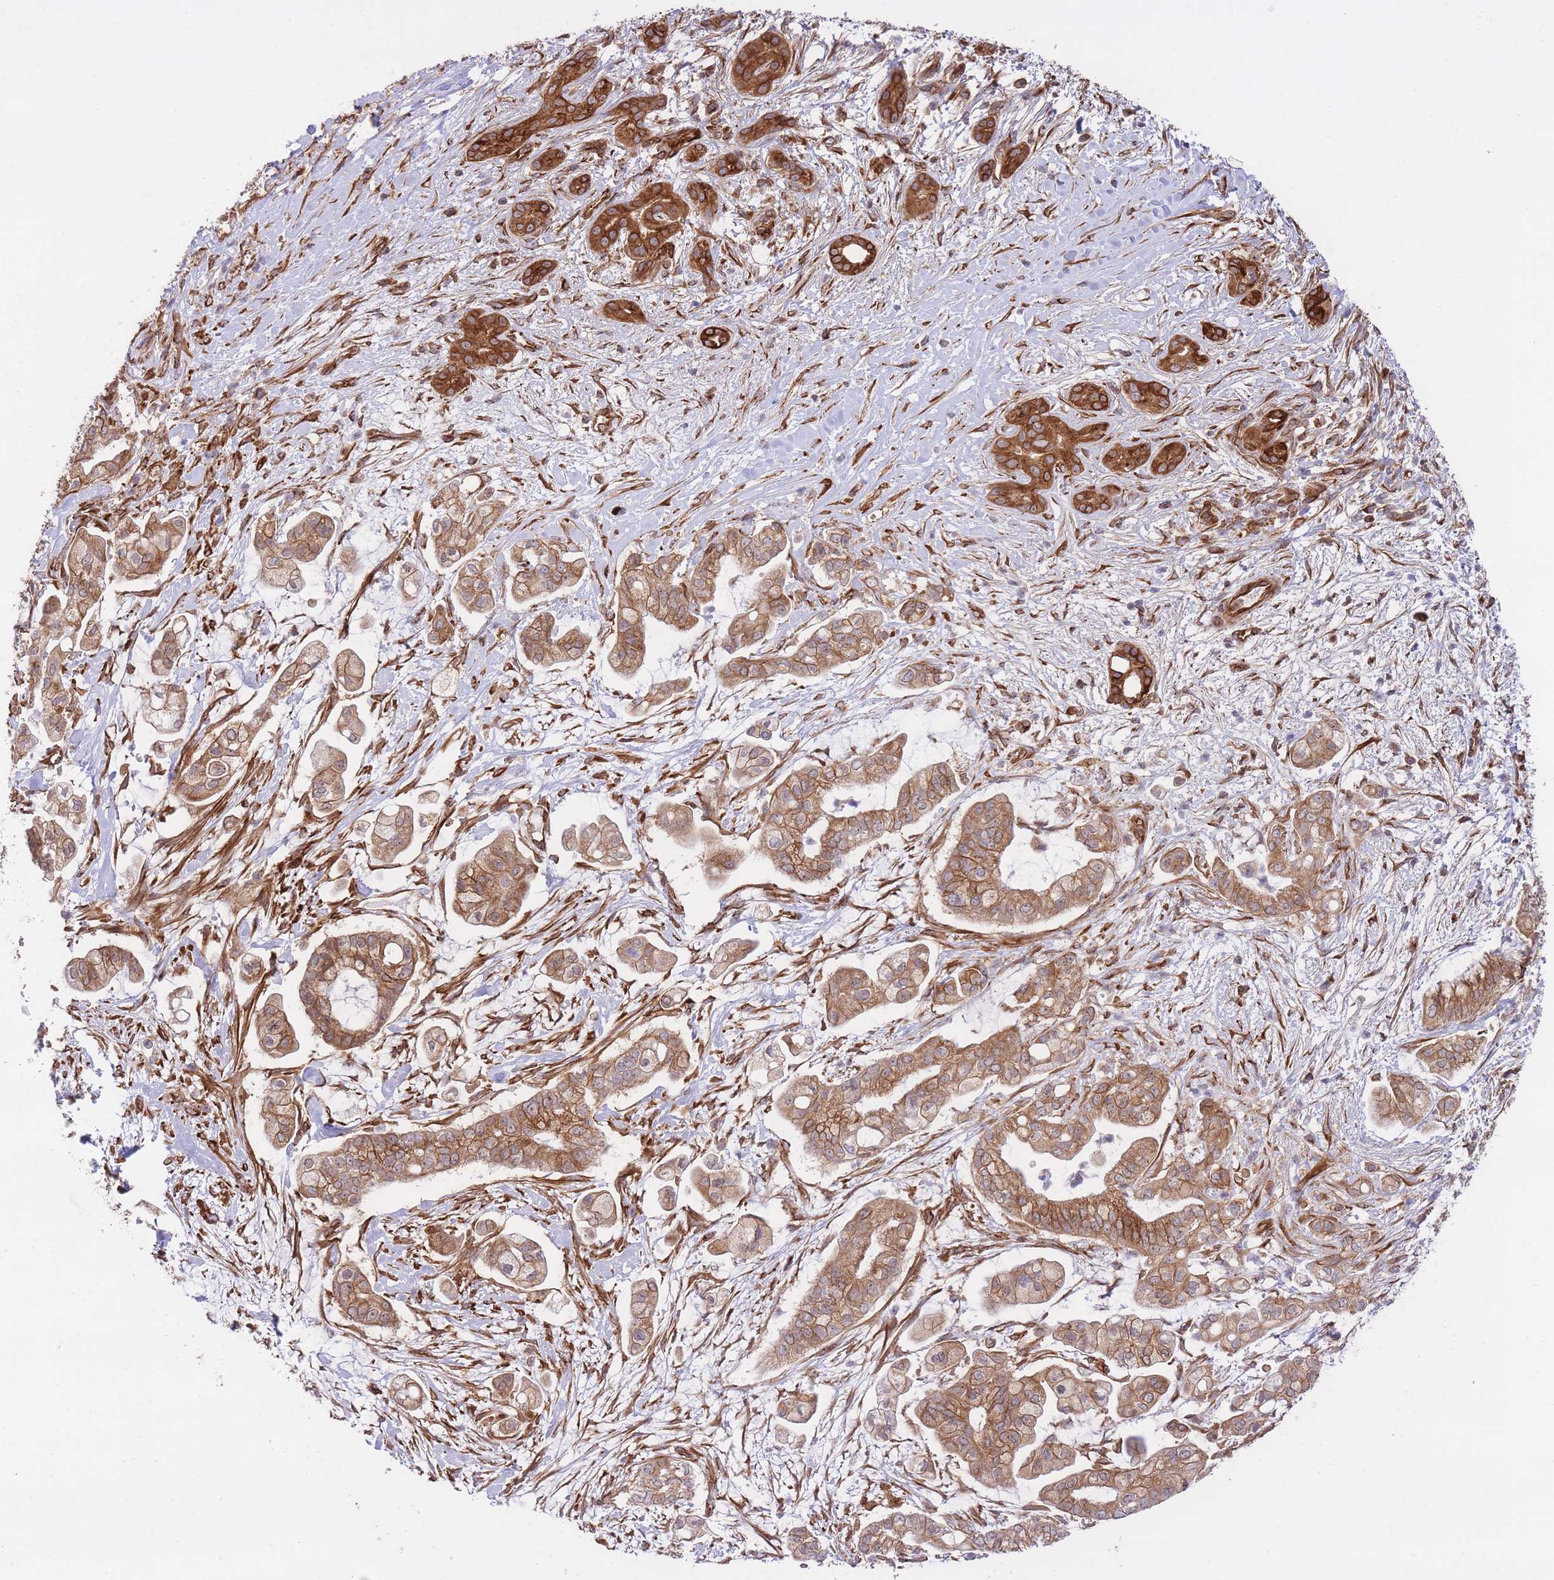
{"staining": {"intensity": "moderate", "quantity": ">75%", "location": "cytoplasmic/membranous"}, "tissue": "pancreatic cancer", "cell_type": "Tumor cells", "image_type": "cancer", "snomed": [{"axis": "morphology", "description": "Adenocarcinoma, NOS"}, {"axis": "topography", "description": "Pancreas"}], "caption": "A medium amount of moderate cytoplasmic/membranous staining is seen in about >75% of tumor cells in pancreatic cancer tissue.", "gene": "EXOSC8", "patient": {"sex": "female", "age": 69}}